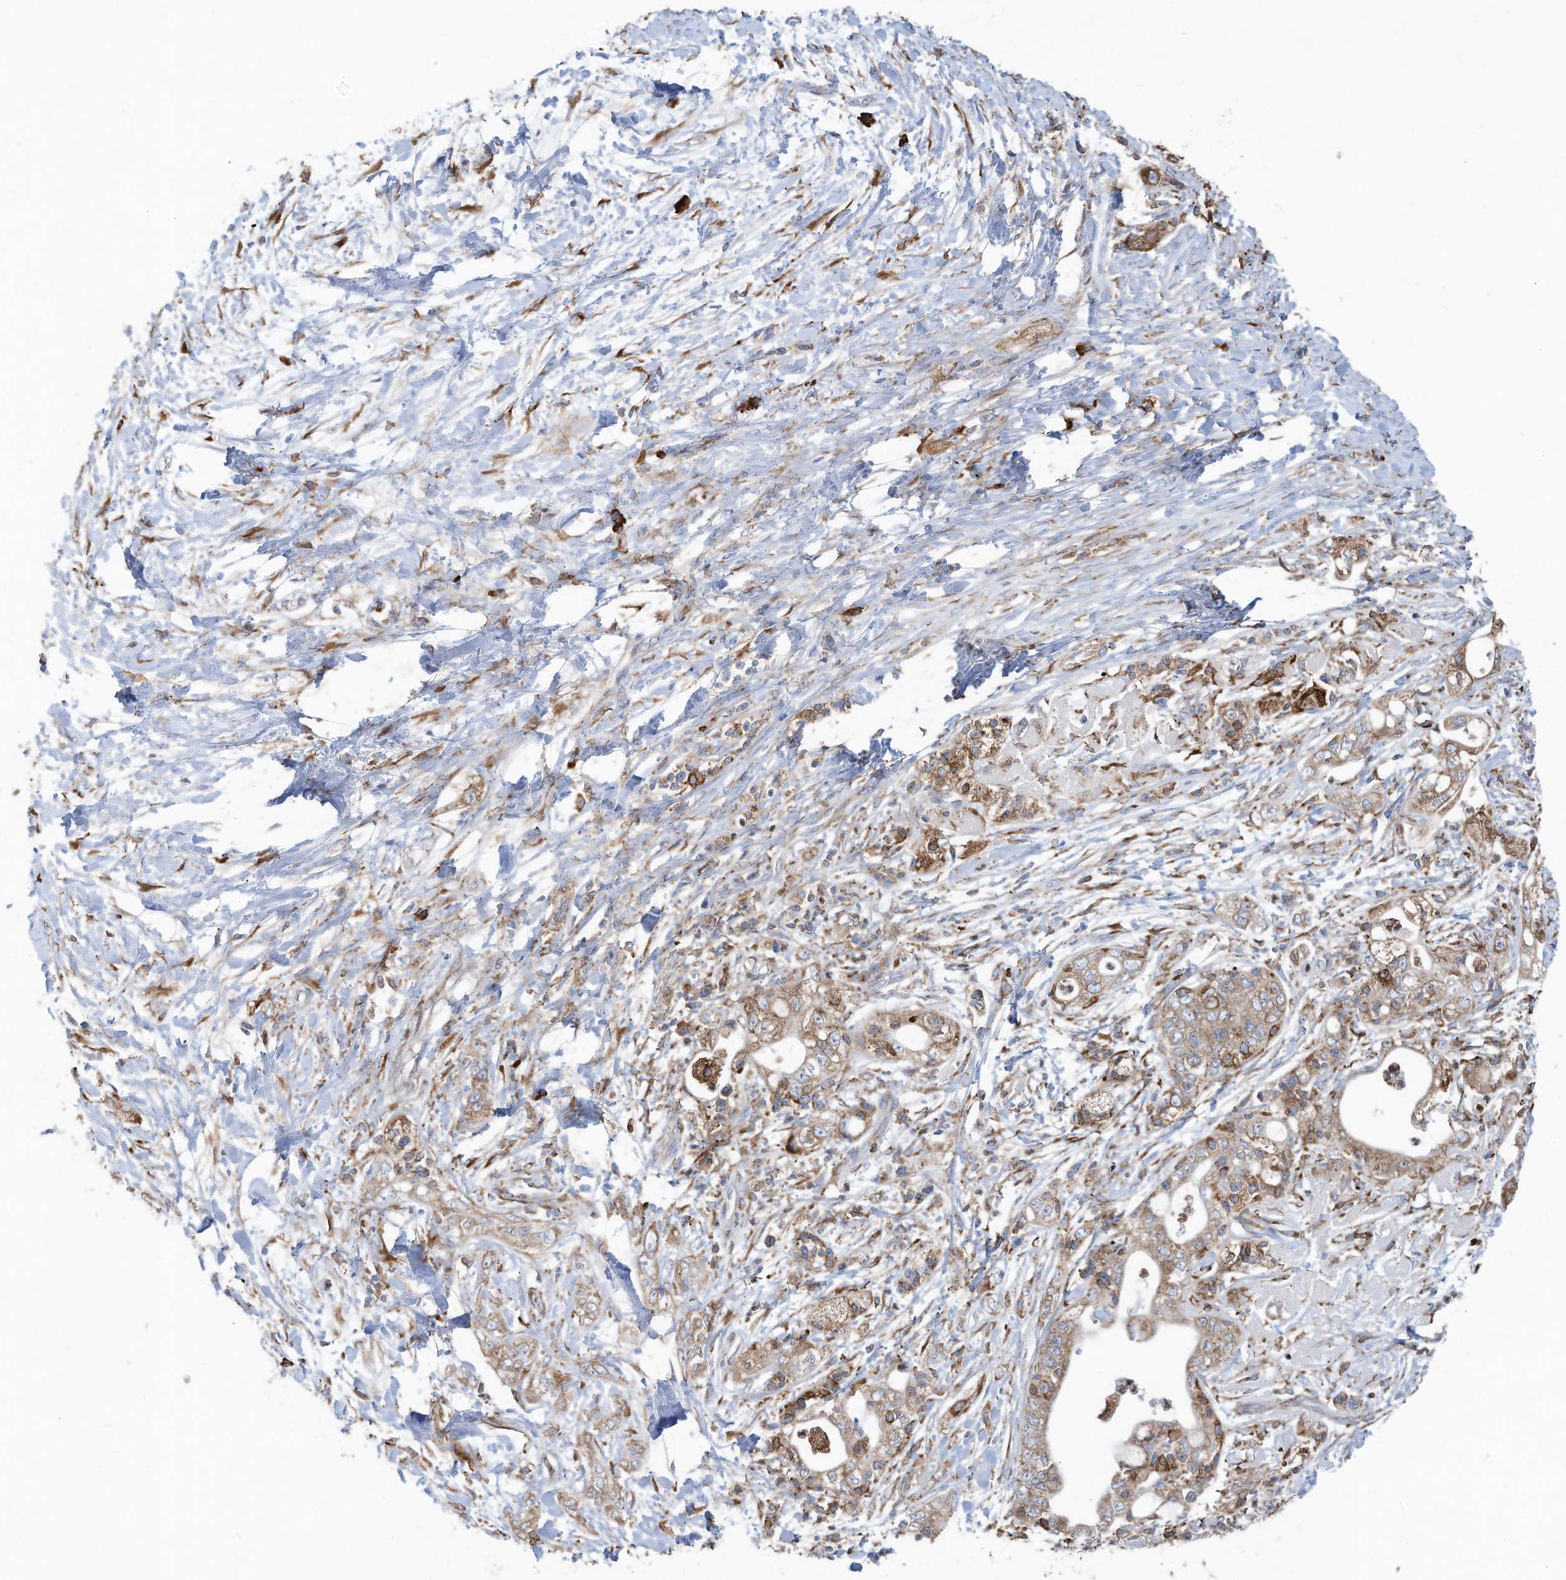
{"staining": {"intensity": "moderate", "quantity": ">75%", "location": "cytoplasmic/membranous"}, "tissue": "pancreatic cancer", "cell_type": "Tumor cells", "image_type": "cancer", "snomed": [{"axis": "morphology", "description": "Adenocarcinoma, NOS"}, {"axis": "topography", "description": "Pancreas"}], "caption": "Tumor cells show medium levels of moderate cytoplasmic/membranous expression in about >75% of cells in pancreatic adenocarcinoma.", "gene": "ZNF354C", "patient": {"sex": "male", "age": 70}}